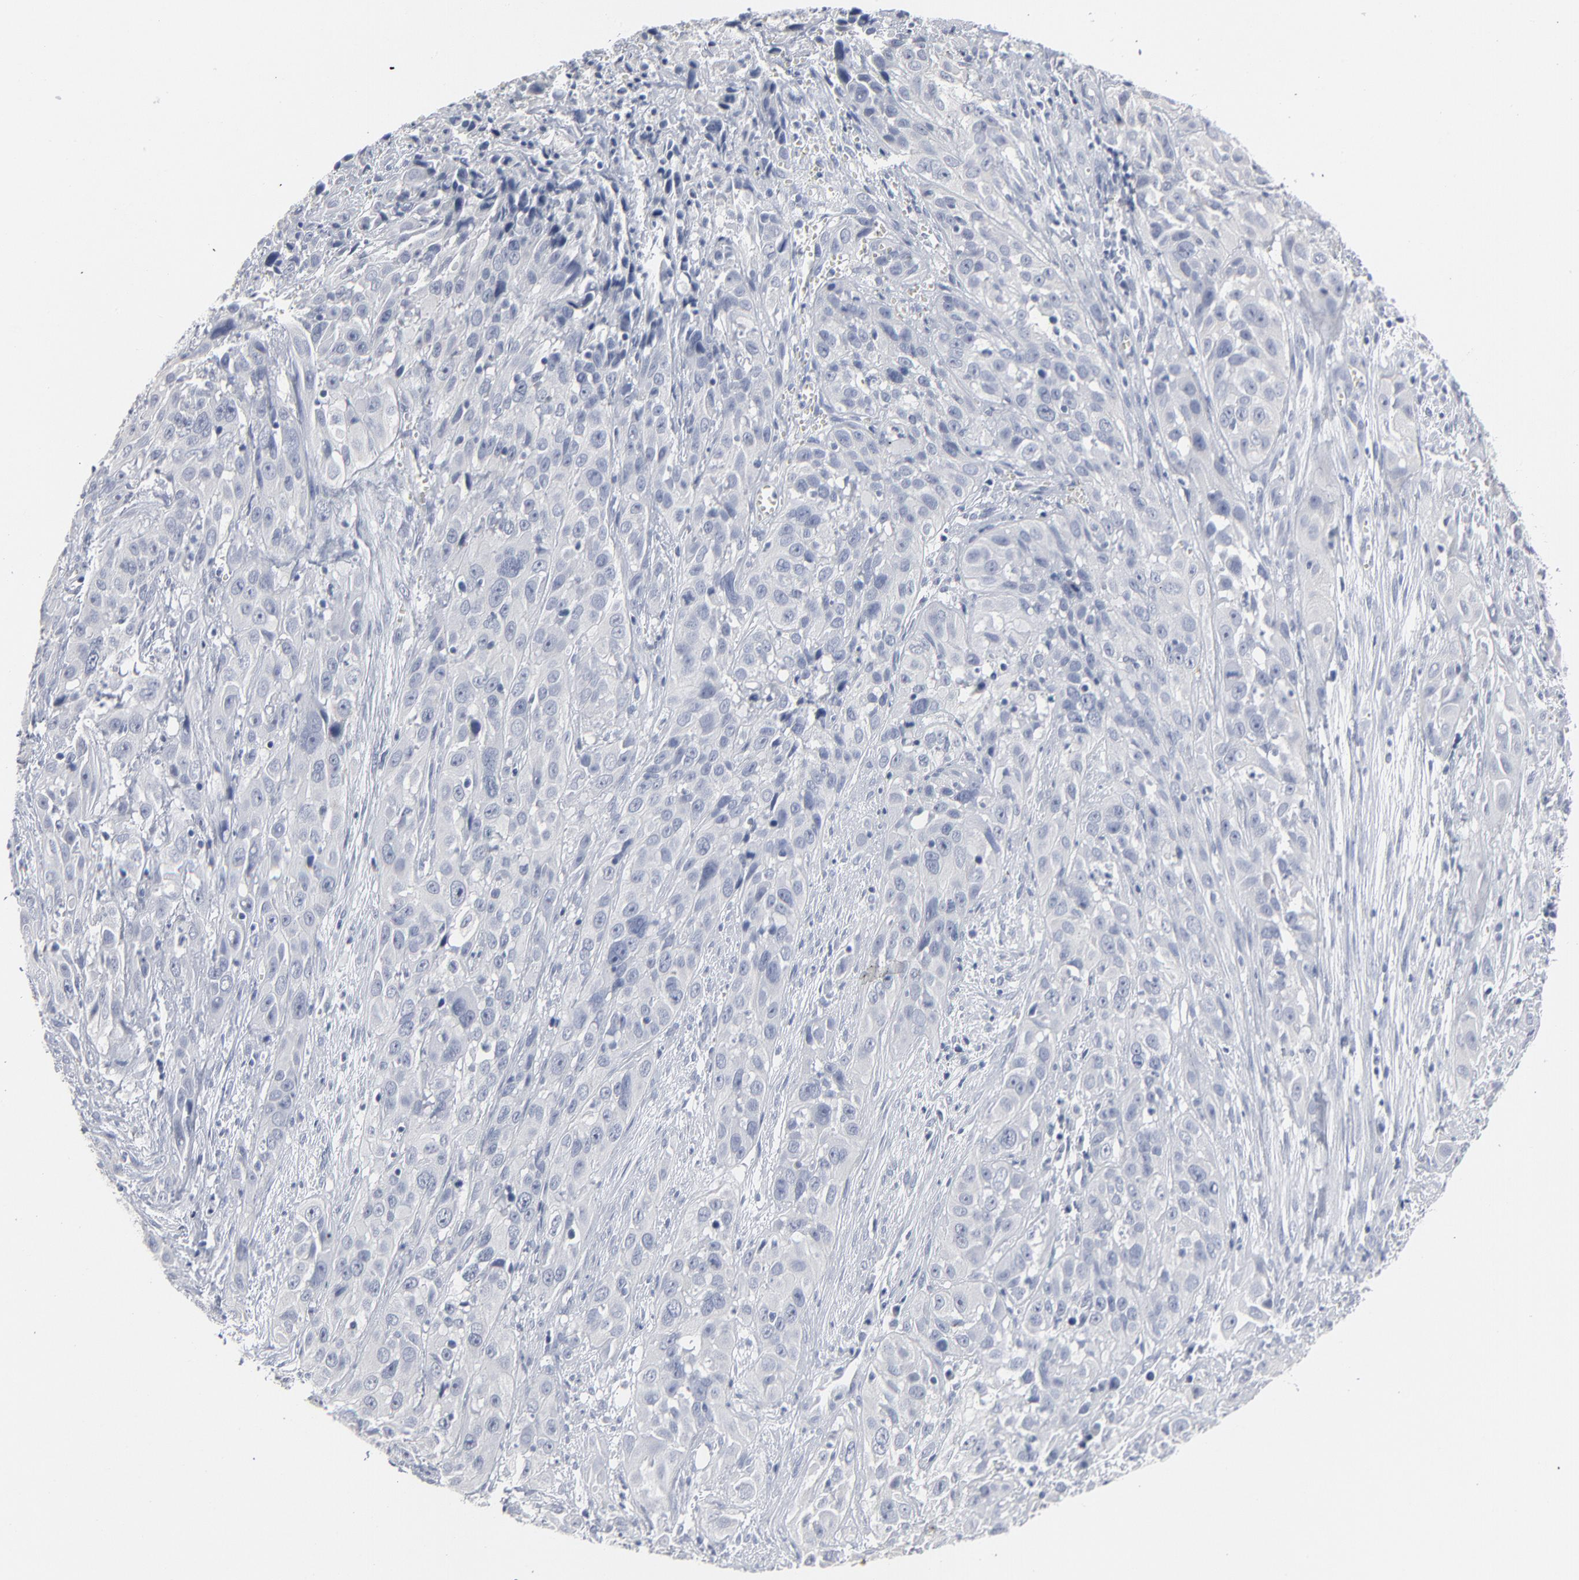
{"staining": {"intensity": "negative", "quantity": "none", "location": "none"}, "tissue": "cervical cancer", "cell_type": "Tumor cells", "image_type": "cancer", "snomed": [{"axis": "morphology", "description": "Squamous cell carcinoma, NOS"}, {"axis": "topography", "description": "Cervix"}], "caption": "Immunohistochemical staining of cervical cancer (squamous cell carcinoma) exhibits no significant expression in tumor cells. (IHC, brightfield microscopy, high magnification).", "gene": "PAGE1", "patient": {"sex": "female", "age": 32}}